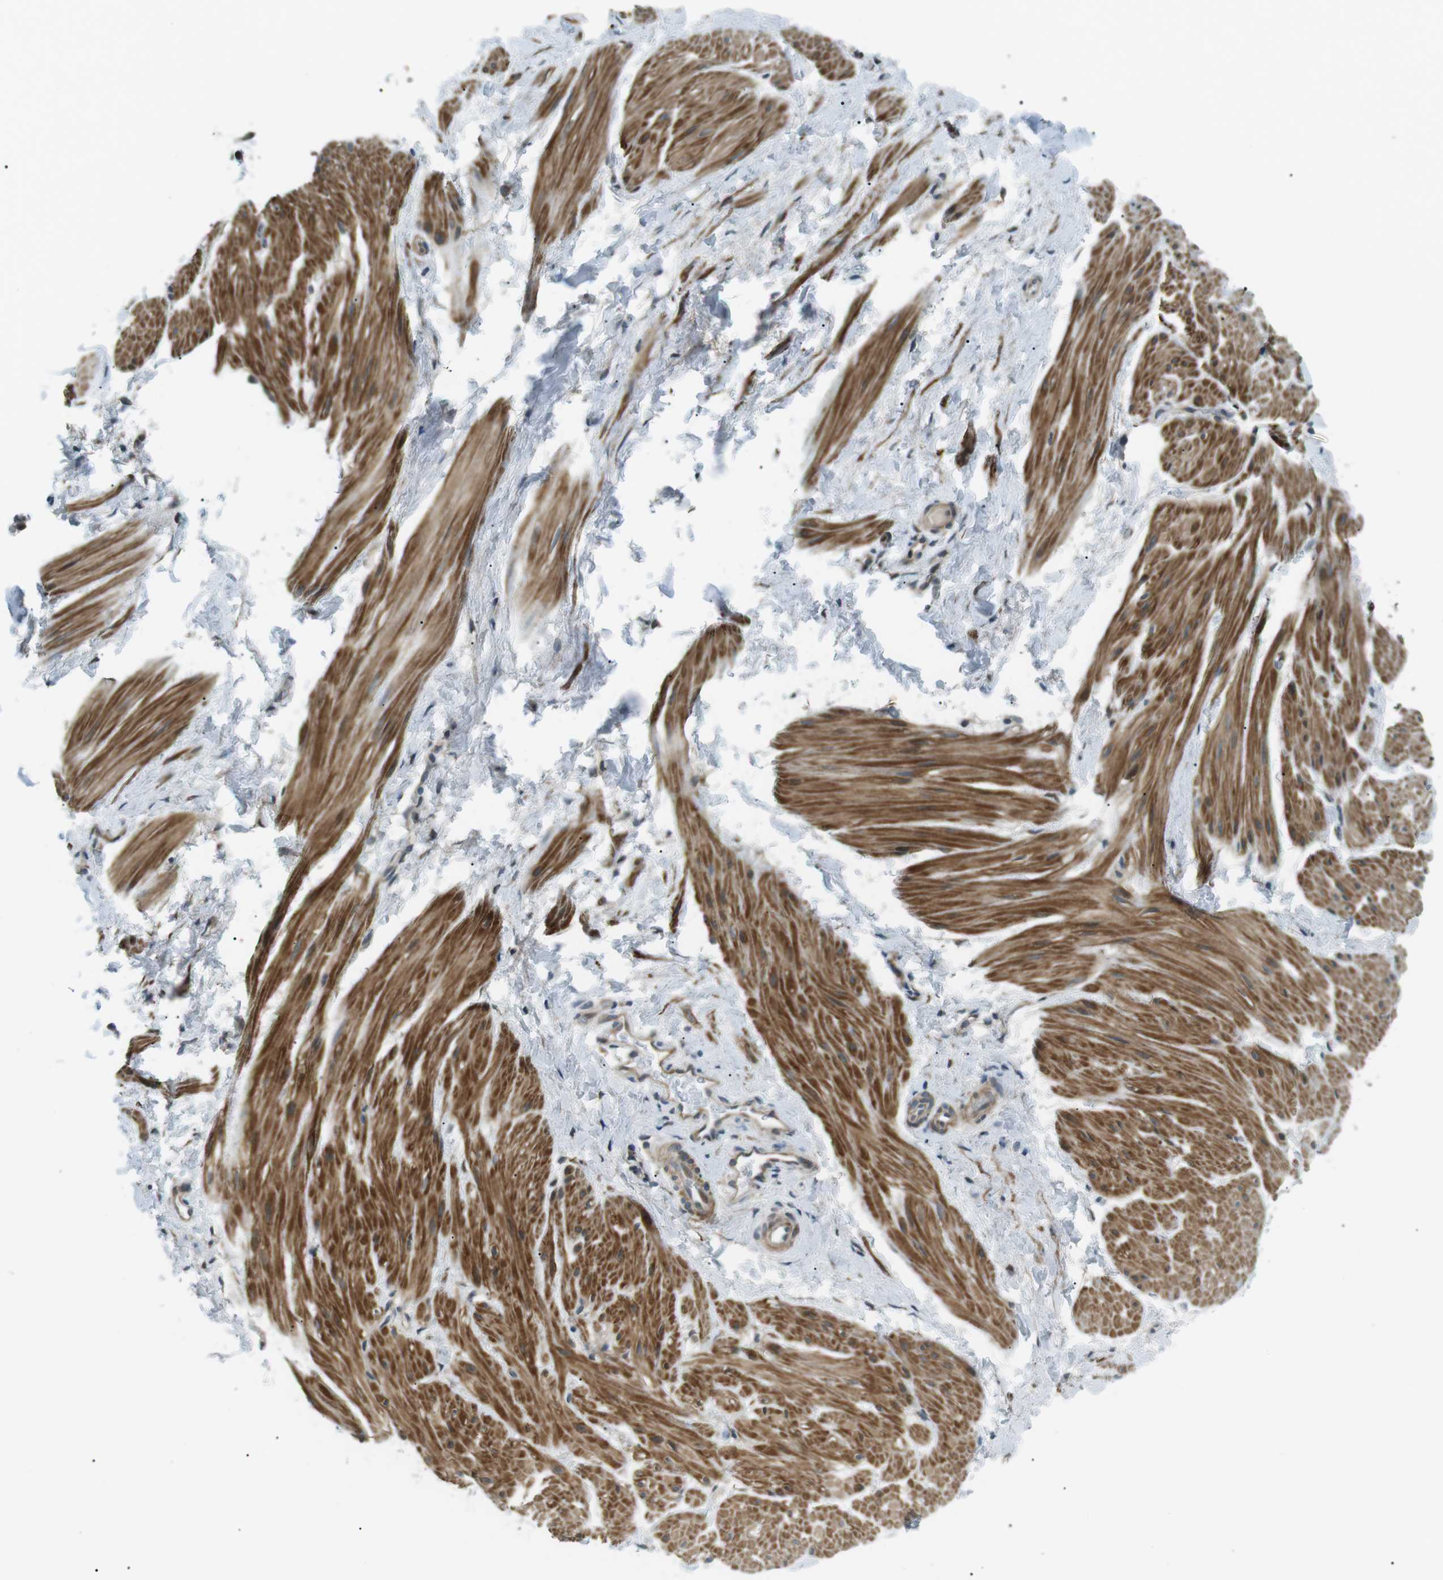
{"staining": {"intensity": "moderate", "quantity": ">75%", "location": "cytoplasmic/membranous"}, "tissue": "smooth muscle", "cell_type": "Smooth muscle cells", "image_type": "normal", "snomed": [{"axis": "morphology", "description": "Normal tissue, NOS"}, {"axis": "topography", "description": "Smooth muscle"}], "caption": "High-magnification brightfield microscopy of unremarkable smooth muscle stained with DAB (3,3'-diaminobenzidine) (brown) and counterstained with hematoxylin (blue). smooth muscle cells exhibit moderate cytoplasmic/membranous staining is present in approximately>75% of cells.", "gene": "TMEM74", "patient": {"sex": "male", "age": 16}}